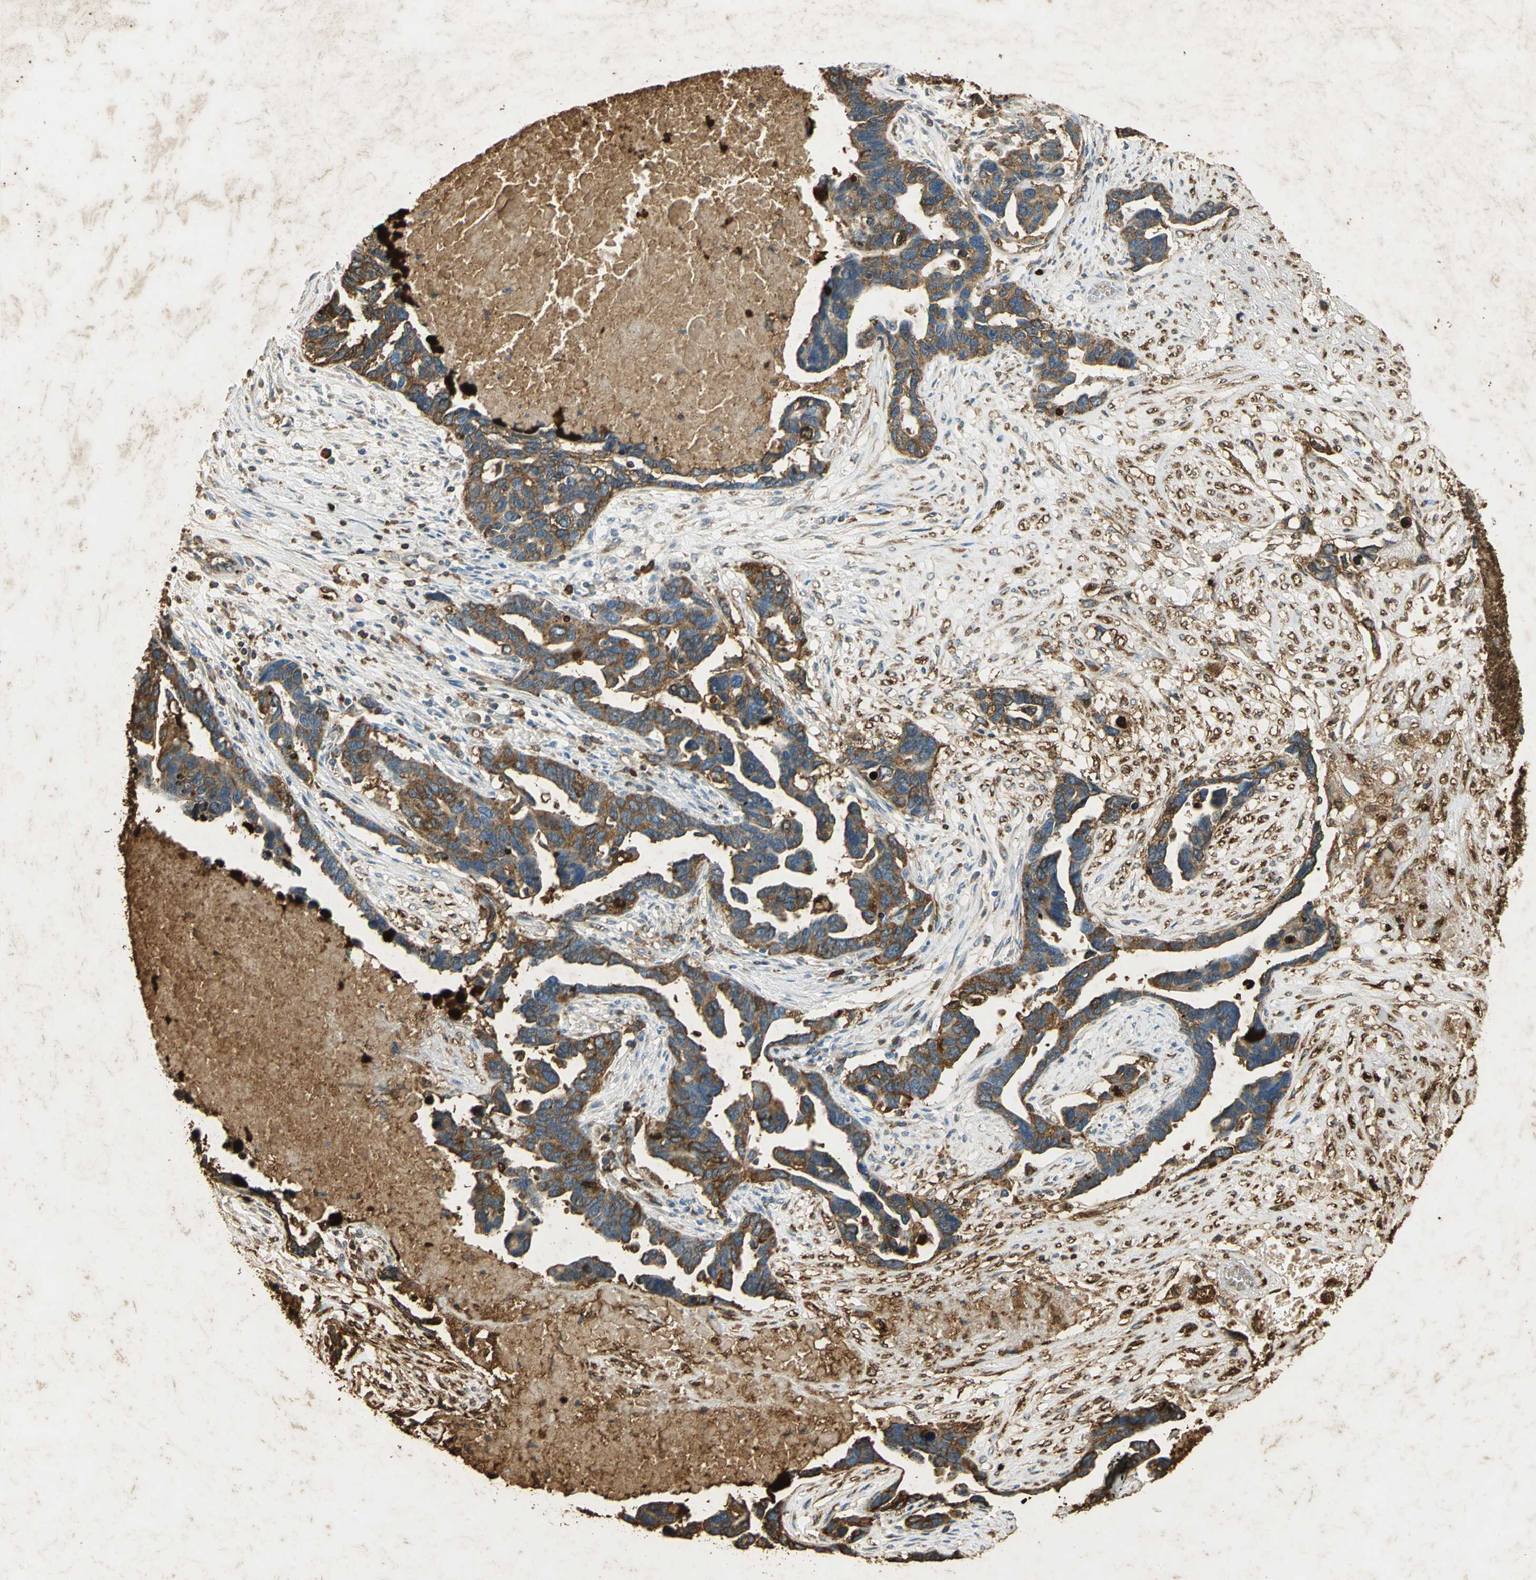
{"staining": {"intensity": "moderate", "quantity": ">75%", "location": "cytoplasmic/membranous"}, "tissue": "ovarian cancer", "cell_type": "Tumor cells", "image_type": "cancer", "snomed": [{"axis": "morphology", "description": "Cystadenocarcinoma, serous, NOS"}, {"axis": "topography", "description": "Ovary"}], "caption": "Ovarian cancer stained with immunohistochemistry (IHC) exhibits moderate cytoplasmic/membranous positivity in about >75% of tumor cells.", "gene": "ANXA4", "patient": {"sex": "female", "age": 54}}